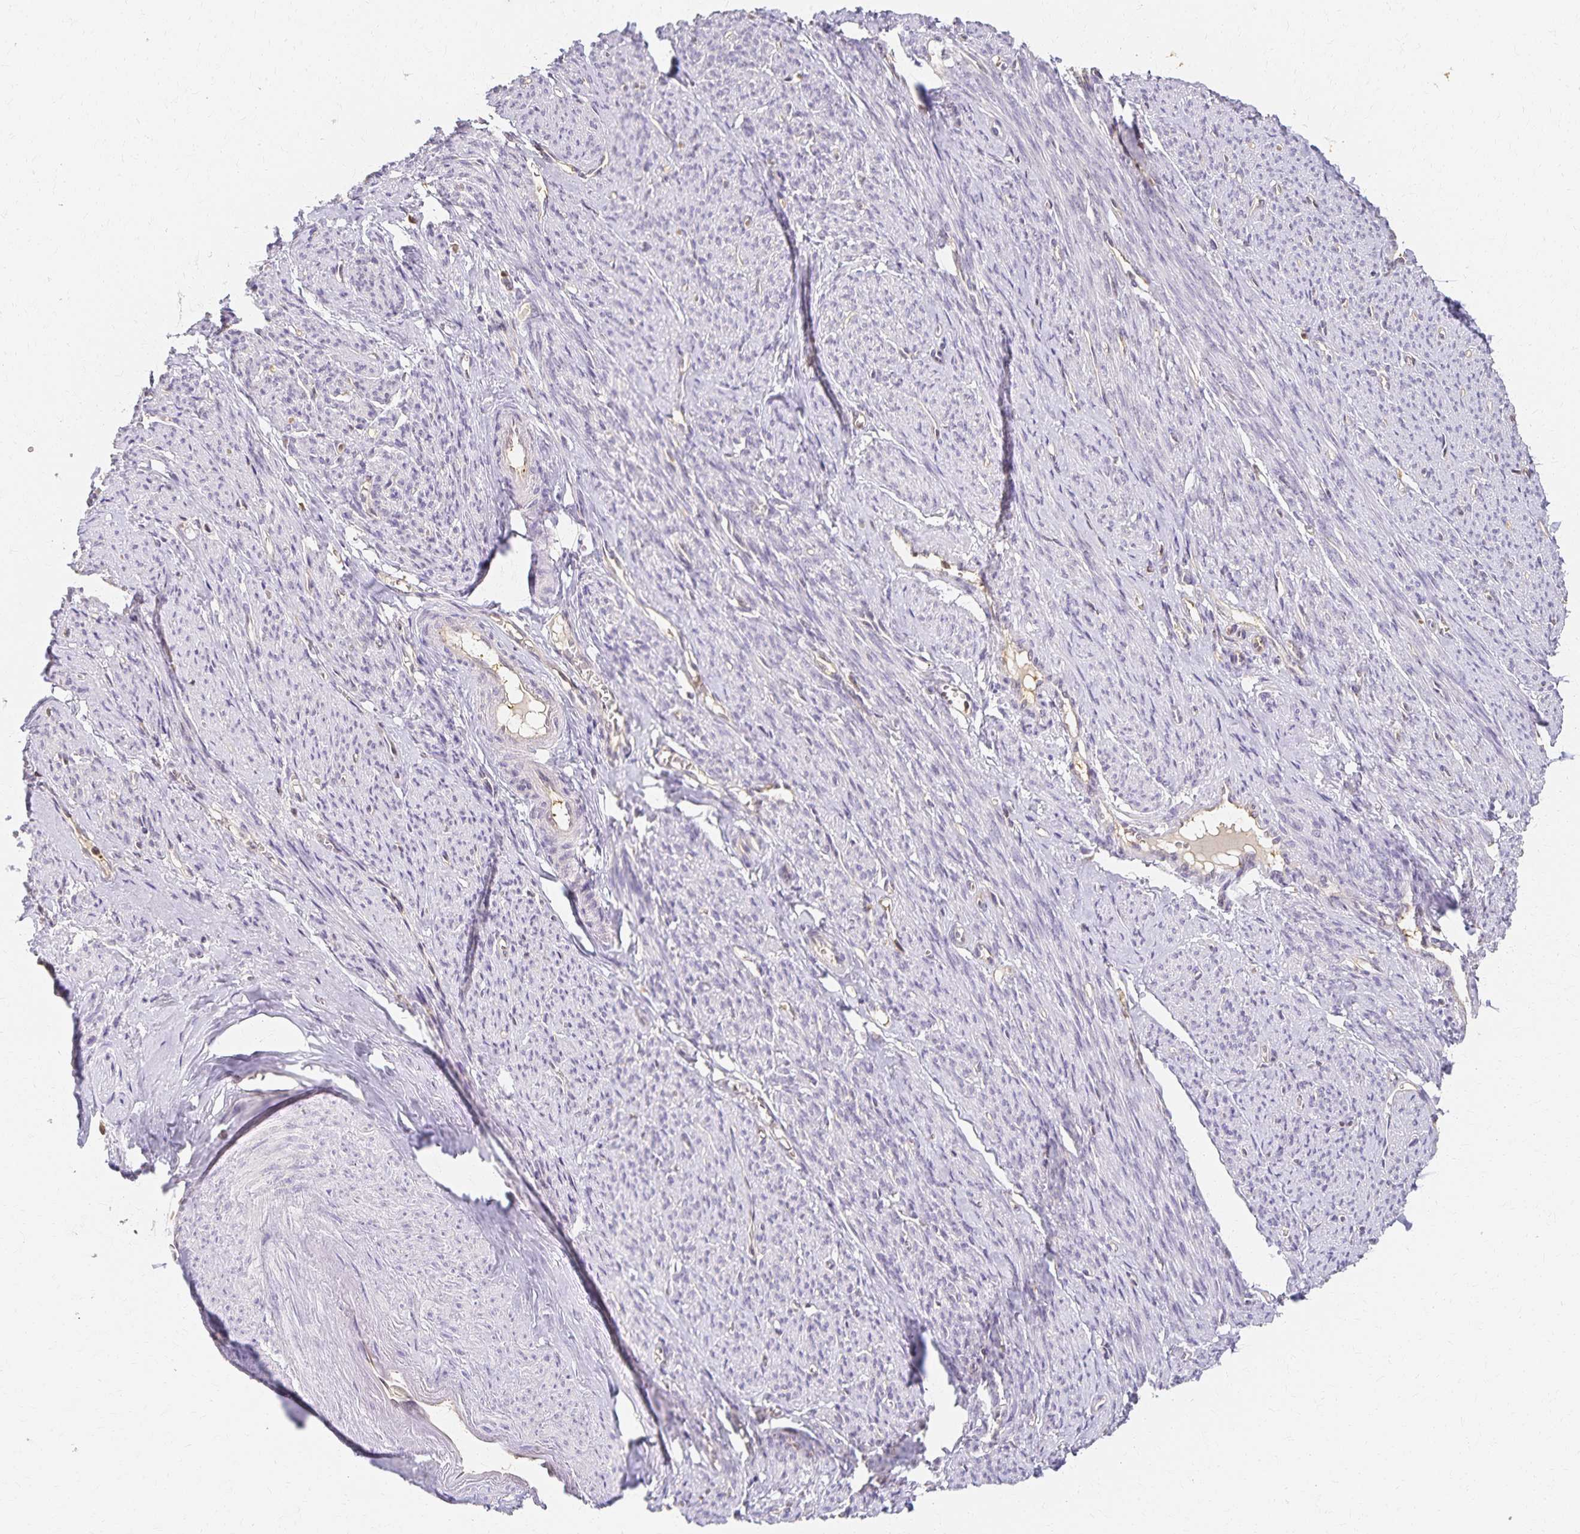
{"staining": {"intensity": "negative", "quantity": "none", "location": "none"}, "tissue": "smooth muscle", "cell_type": "Smooth muscle cells", "image_type": "normal", "snomed": [{"axis": "morphology", "description": "Normal tissue, NOS"}, {"axis": "topography", "description": "Smooth muscle"}], "caption": "Immunohistochemical staining of unremarkable human smooth muscle displays no significant staining in smooth muscle cells. The staining was performed using DAB (3,3'-diaminobenzidine) to visualize the protein expression in brown, while the nuclei were stained in blue with hematoxylin (Magnification: 20x).", "gene": "AZGP1", "patient": {"sex": "female", "age": 65}}